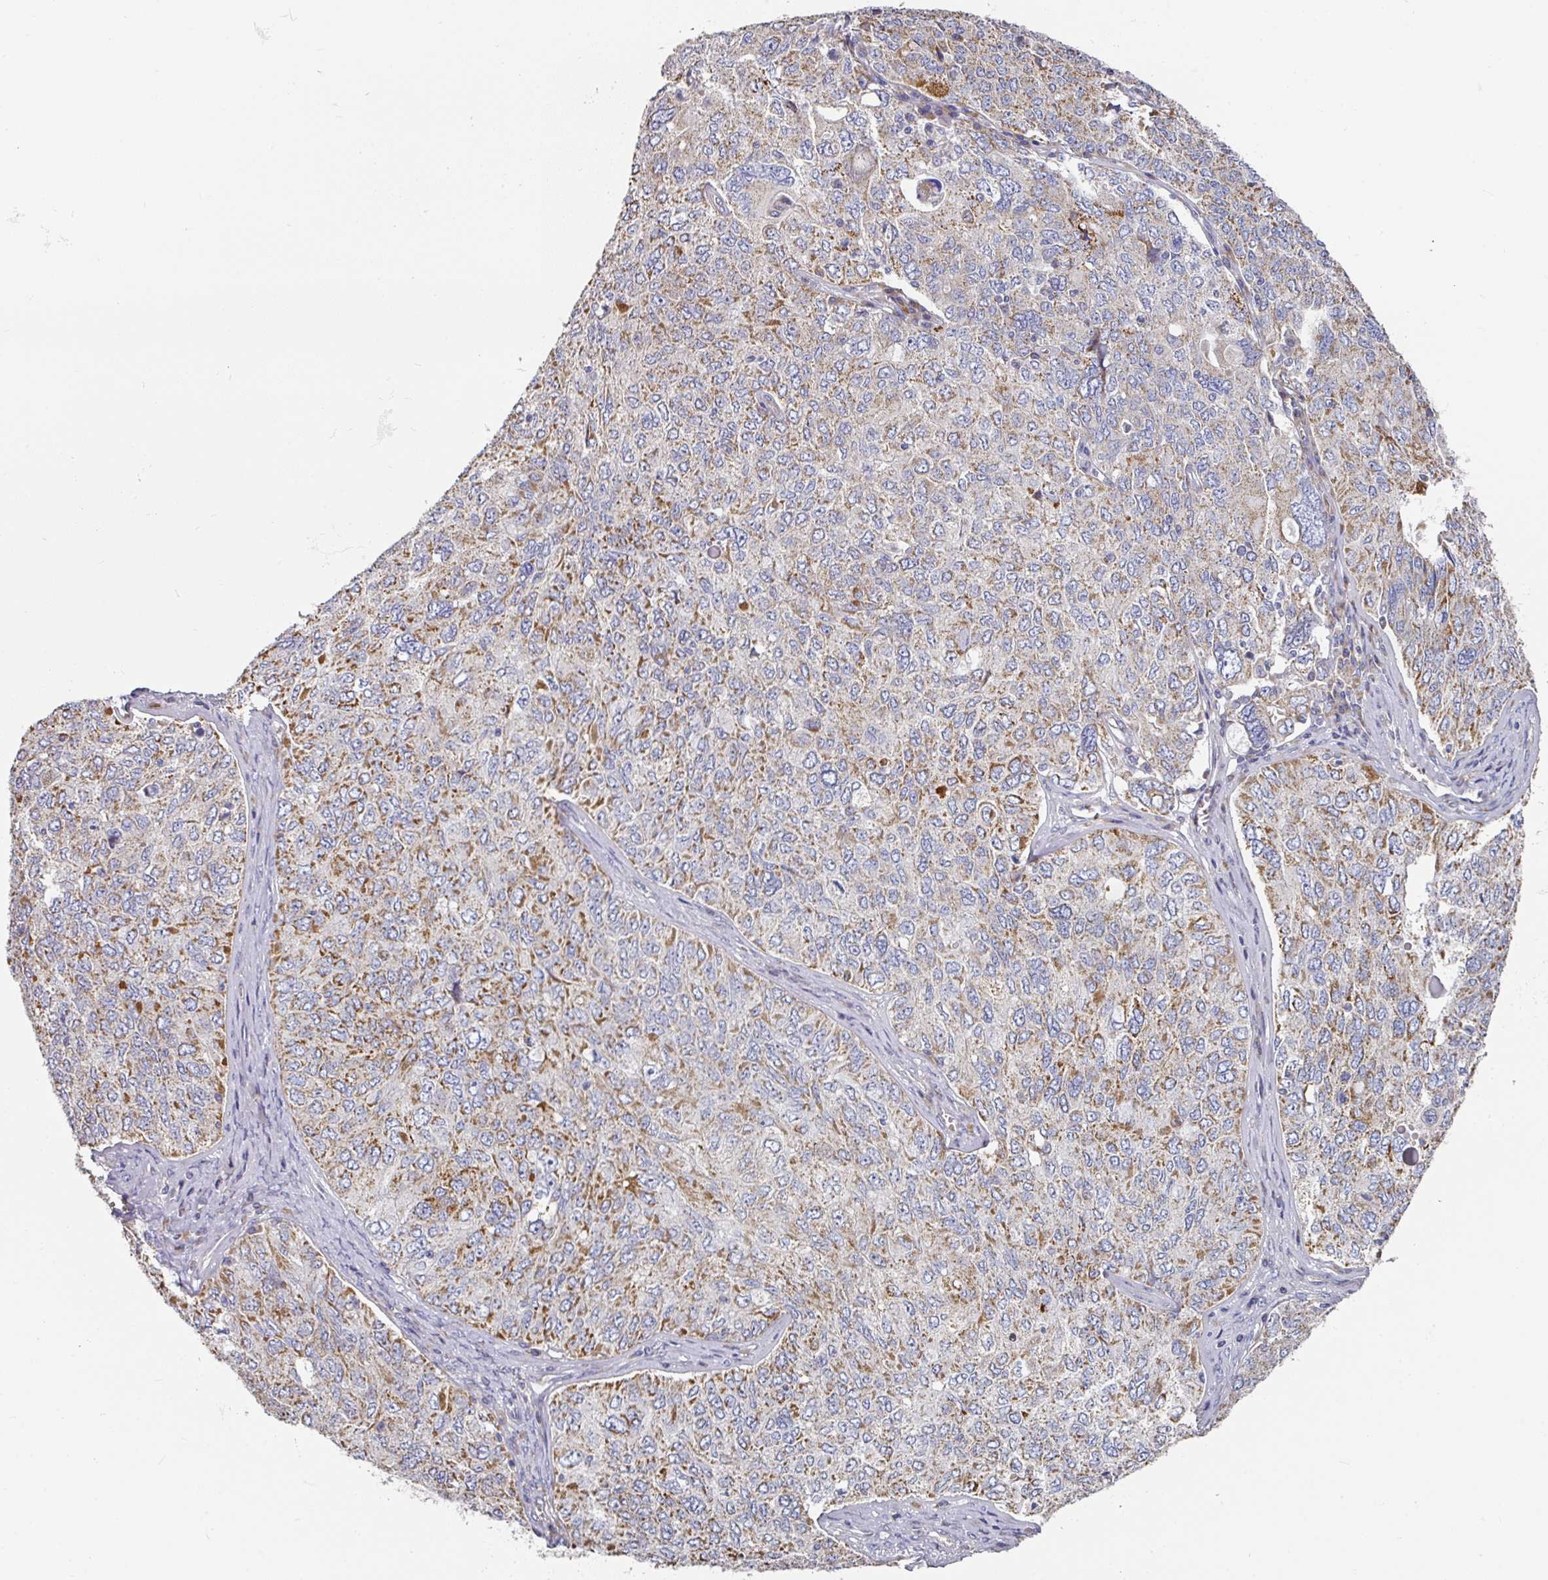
{"staining": {"intensity": "moderate", "quantity": ">75%", "location": "cytoplasmic/membranous"}, "tissue": "ovarian cancer", "cell_type": "Tumor cells", "image_type": "cancer", "snomed": [{"axis": "morphology", "description": "Carcinoma, endometroid"}, {"axis": "topography", "description": "Ovary"}], "caption": "An image showing moderate cytoplasmic/membranous expression in about >75% of tumor cells in ovarian cancer, as visualized by brown immunohistochemical staining.", "gene": "PYROXD2", "patient": {"sex": "female", "age": 62}}